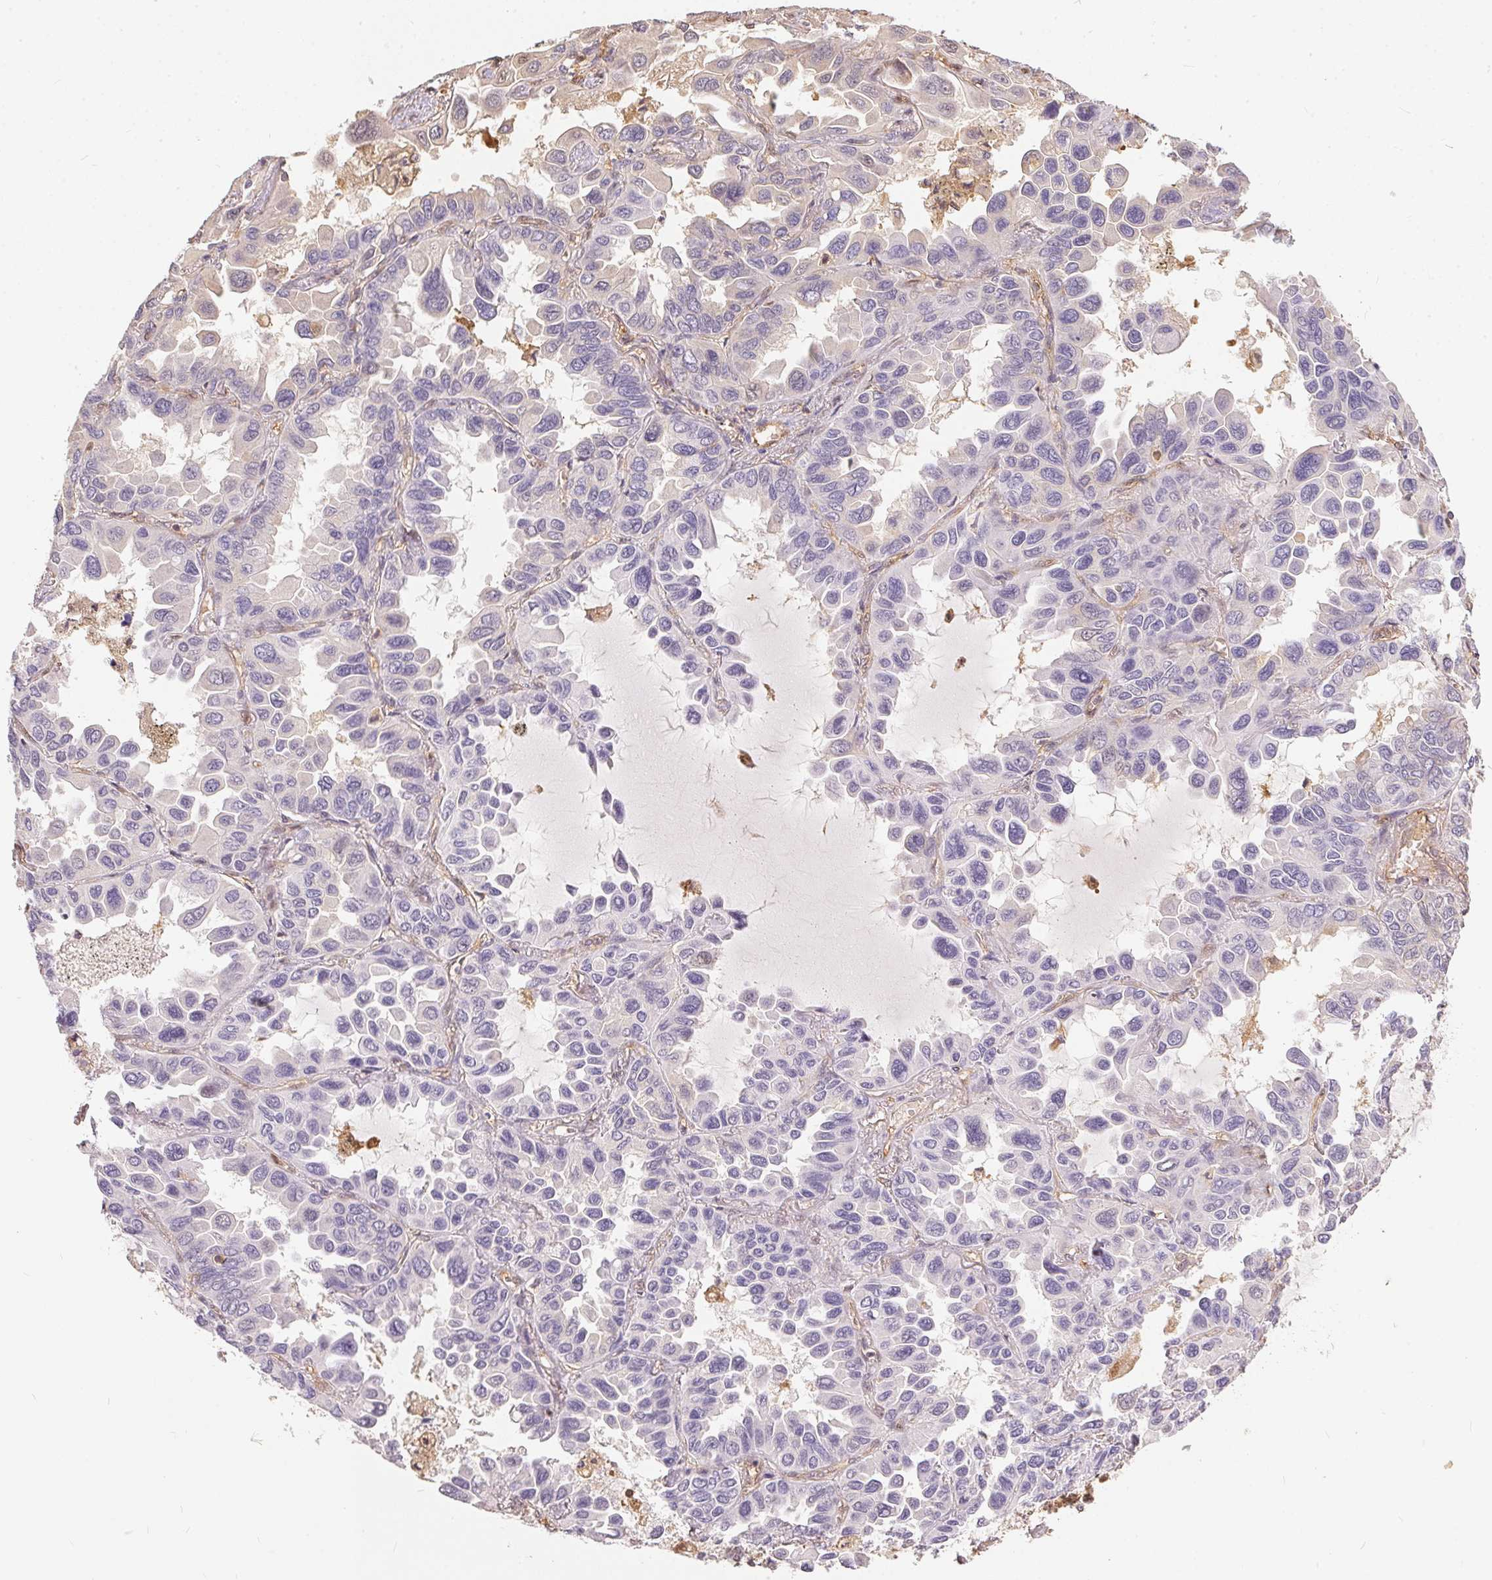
{"staining": {"intensity": "weak", "quantity": "<25%", "location": "cytoplasmic/membranous"}, "tissue": "lung cancer", "cell_type": "Tumor cells", "image_type": "cancer", "snomed": [{"axis": "morphology", "description": "Adenocarcinoma, NOS"}, {"axis": "topography", "description": "Lung"}], "caption": "DAB immunohistochemical staining of lung adenocarcinoma shows no significant positivity in tumor cells. Brightfield microscopy of immunohistochemistry (IHC) stained with DAB (3,3'-diaminobenzidine) (brown) and hematoxylin (blue), captured at high magnification.", "gene": "BLMH", "patient": {"sex": "male", "age": 64}}